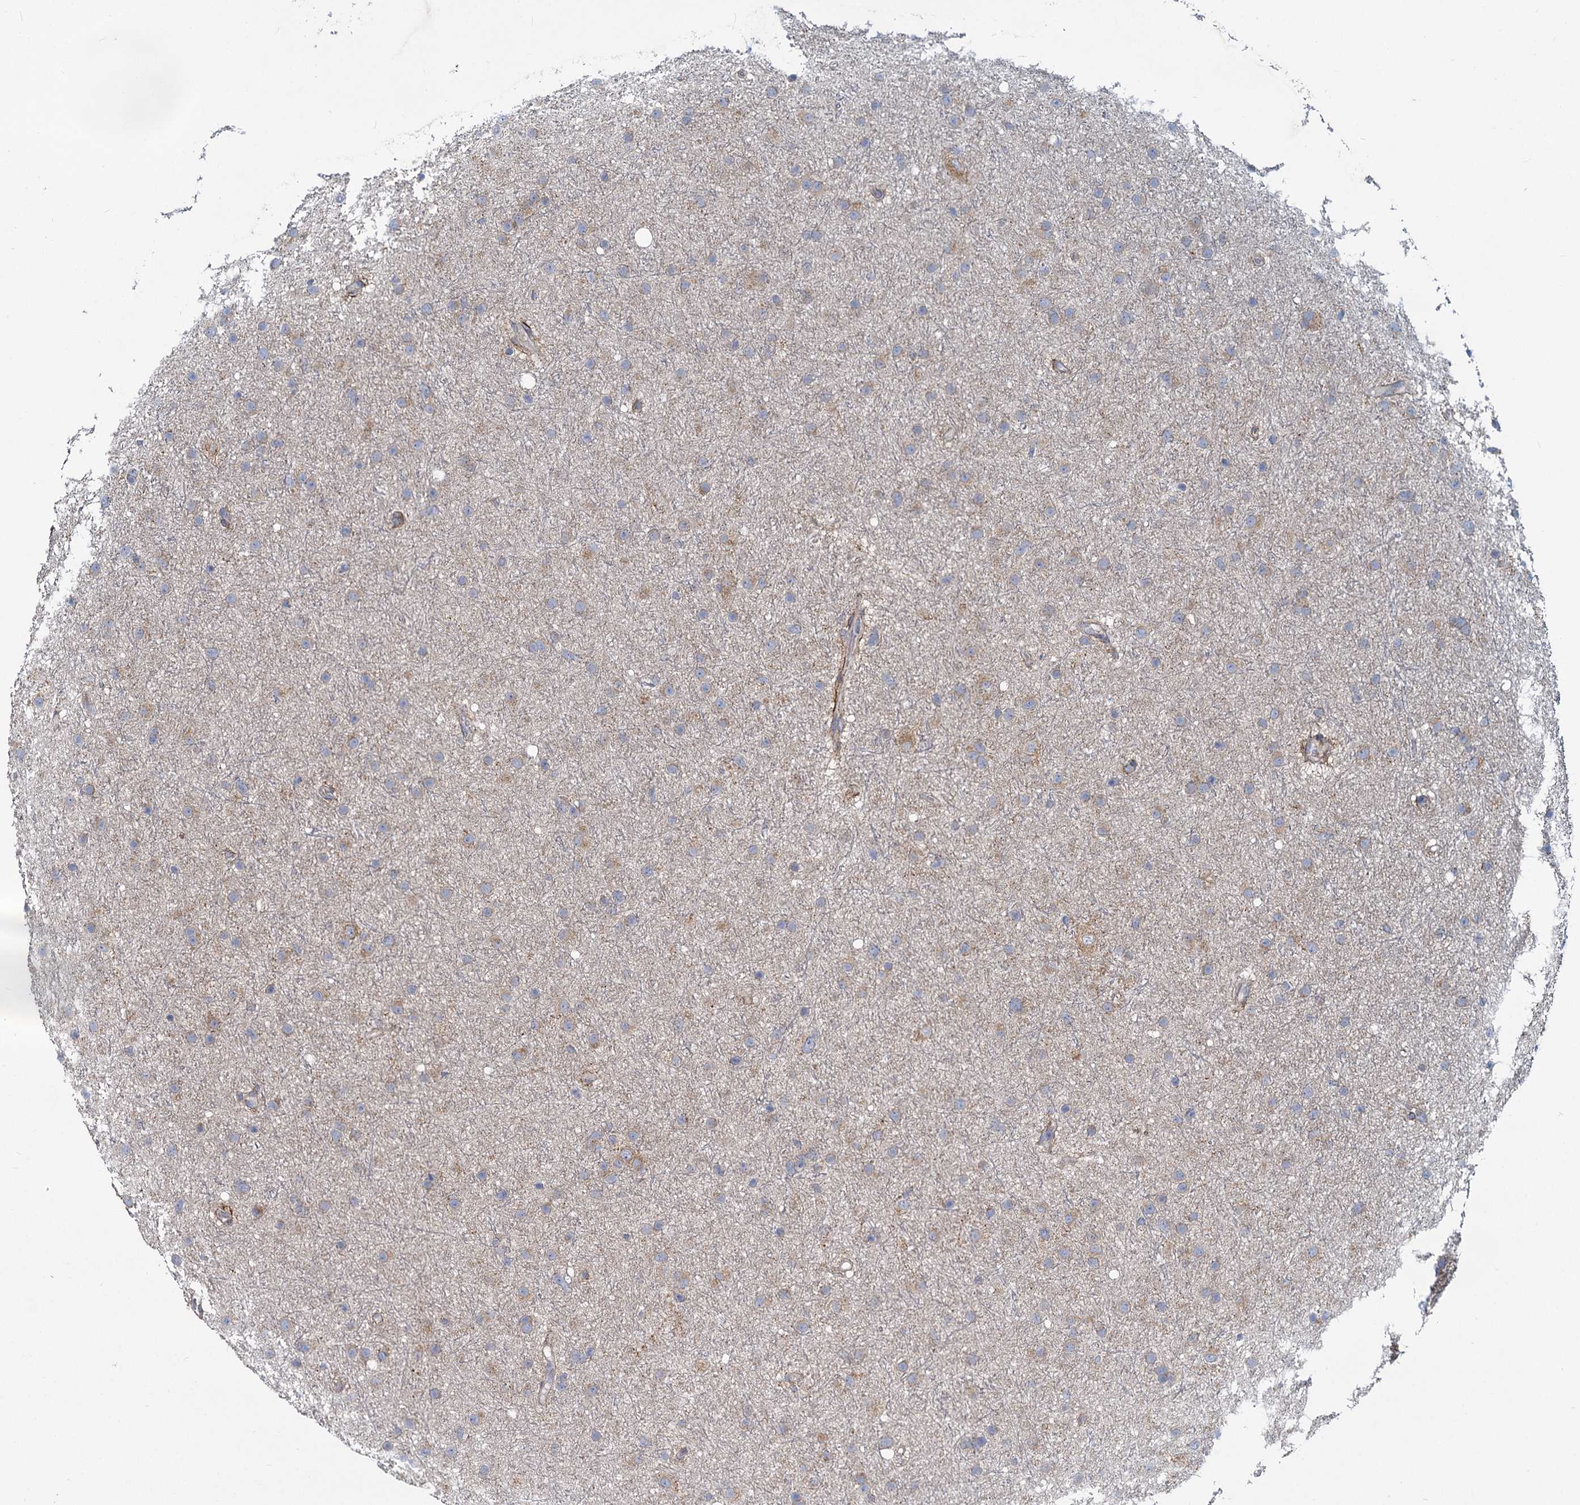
{"staining": {"intensity": "weak", "quantity": "<25%", "location": "cytoplasmic/membranous"}, "tissue": "glioma", "cell_type": "Tumor cells", "image_type": "cancer", "snomed": [{"axis": "morphology", "description": "Glioma, malignant, Low grade"}, {"axis": "topography", "description": "Cerebral cortex"}], "caption": "Tumor cells show no significant protein expression in malignant glioma (low-grade).", "gene": "ADCY2", "patient": {"sex": "female", "age": 39}}